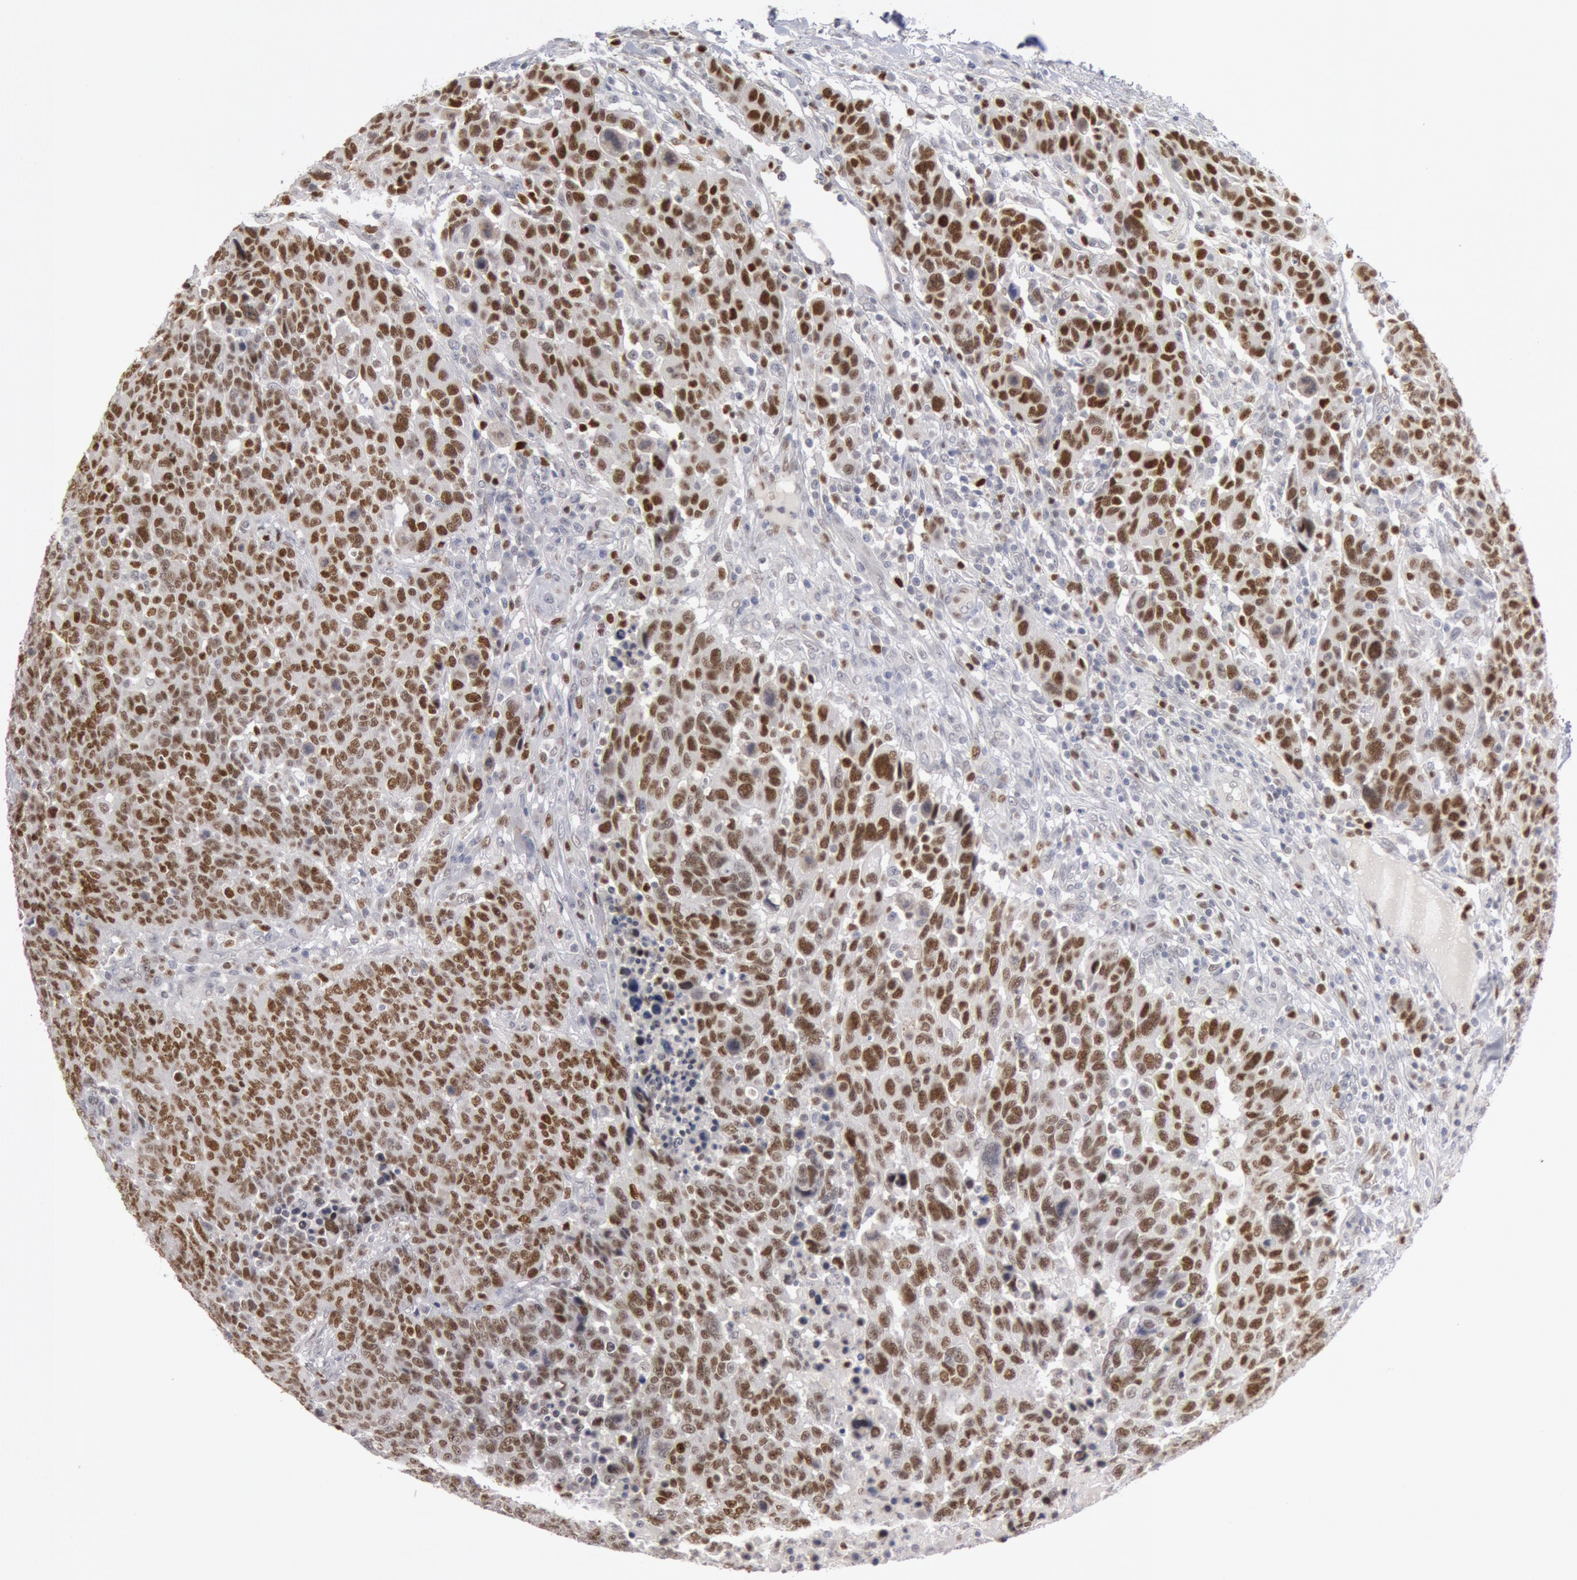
{"staining": {"intensity": "strong", "quantity": ">75%", "location": "nuclear"}, "tissue": "breast cancer", "cell_type": "Tumor cells", "image_type": "cancer", "snomed": [{"axis": "morphology", "description": "Duct carcinoma"}, {"axis": "topography", "description": "Breast"}], "caption": "Immunohistochemical staining of breast cancer displays high levels of strong nuclear protein staining in approximately >75% of tumor cells.", "gene": "WDHD1", "patient": {"sex": "female", "age": 37}}